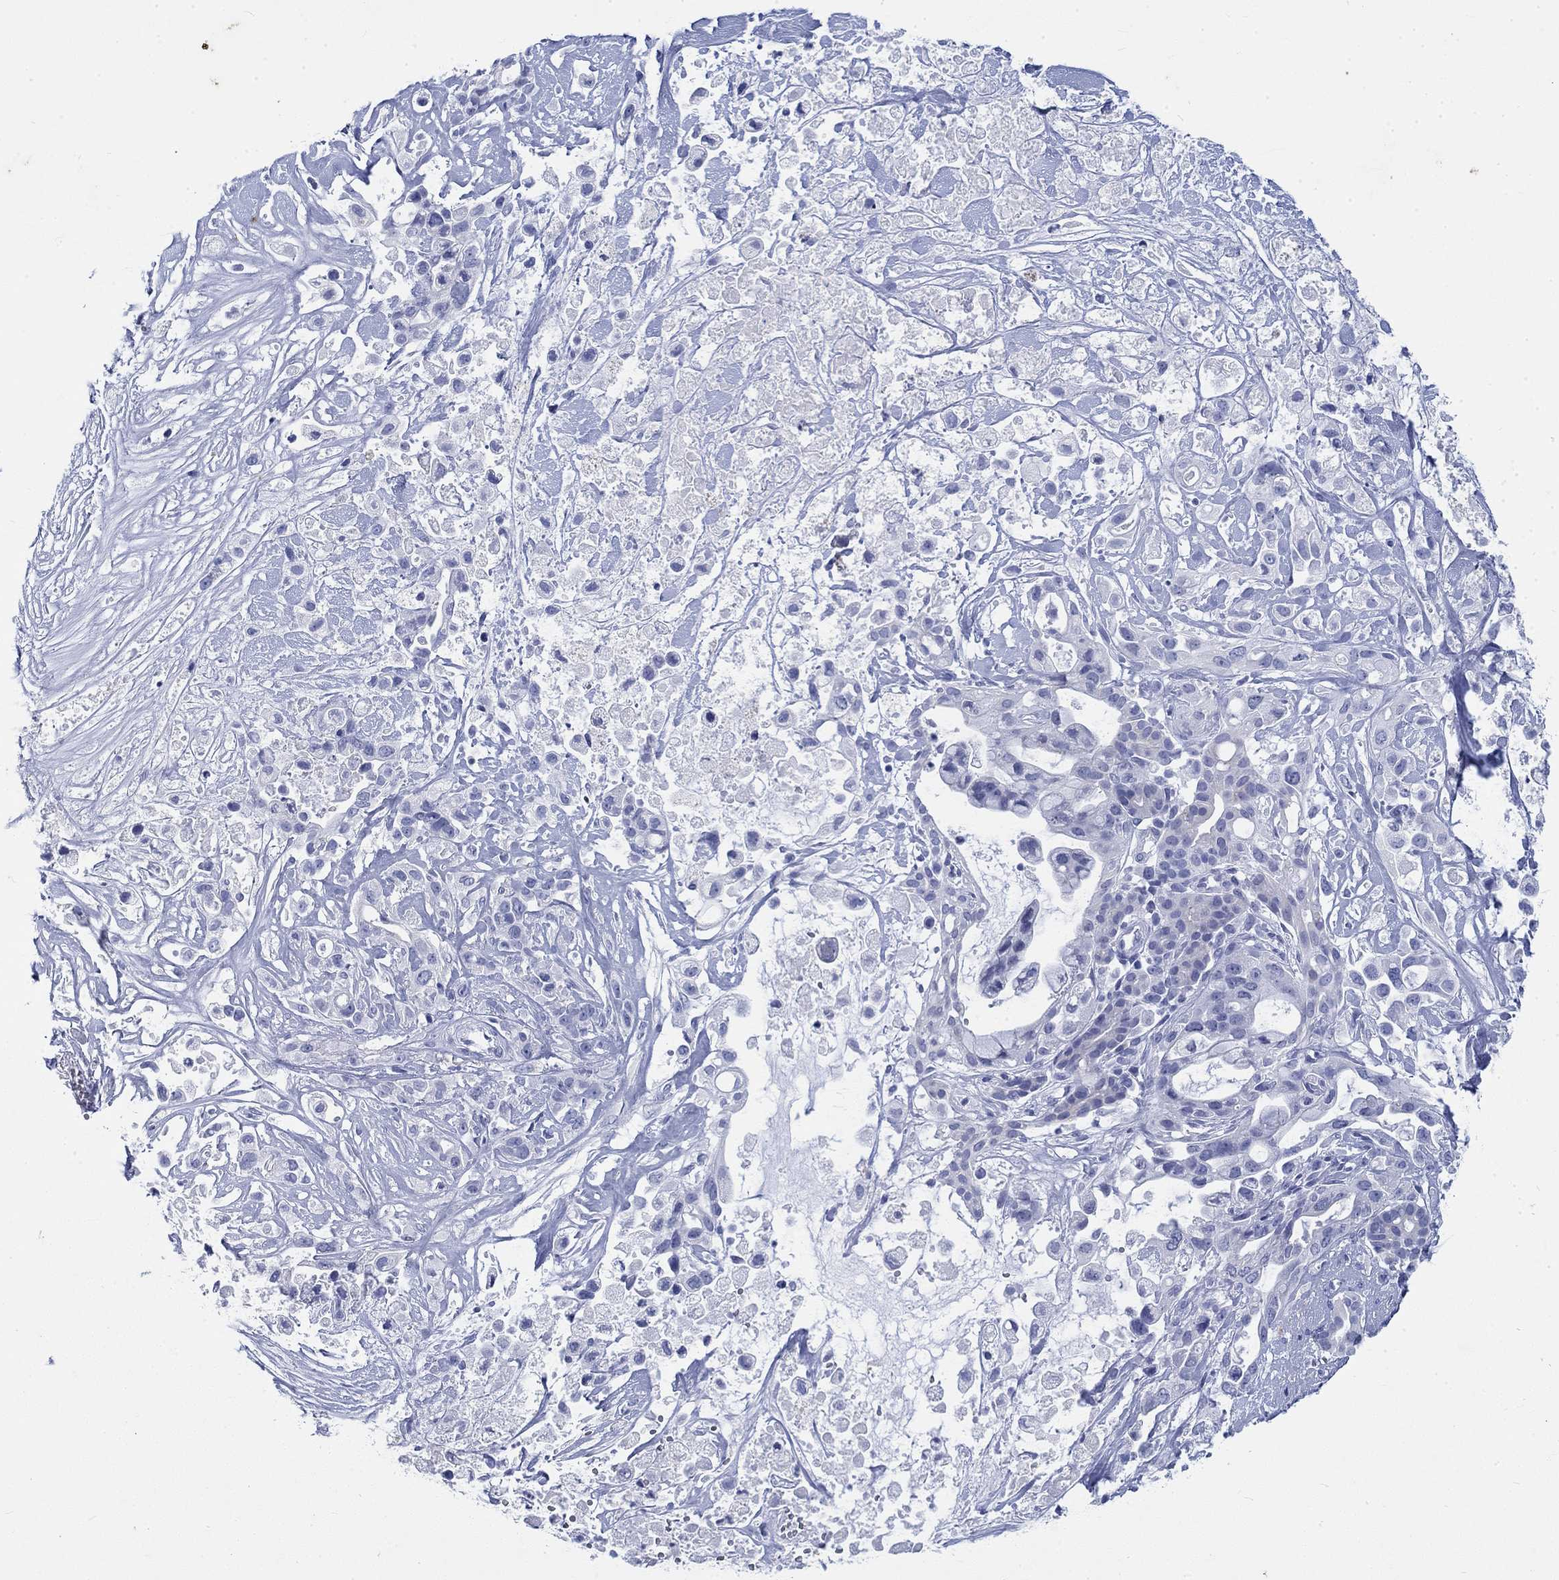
{"staining": {"intensity": "negative", "quantity": "none", "location": "none"}, "tissue": "pancreatic cancer", "cell_type": "Tumor cells", "image_type": "cancer", "snomed": [{"axis": "morphology", "description": "Adenocarcinoma, NOS"}, {"axis": "topography", "description": "Pancreas"}], "caption": "DAB (3,3'-diaminobenzidine) immunohistochemical staining of human pancreatic cancer (adenocarcinoma) displays no significant staining in tumor cells.", "gene": "KRT76", "patient": {"sex": "male", "age": 44}}